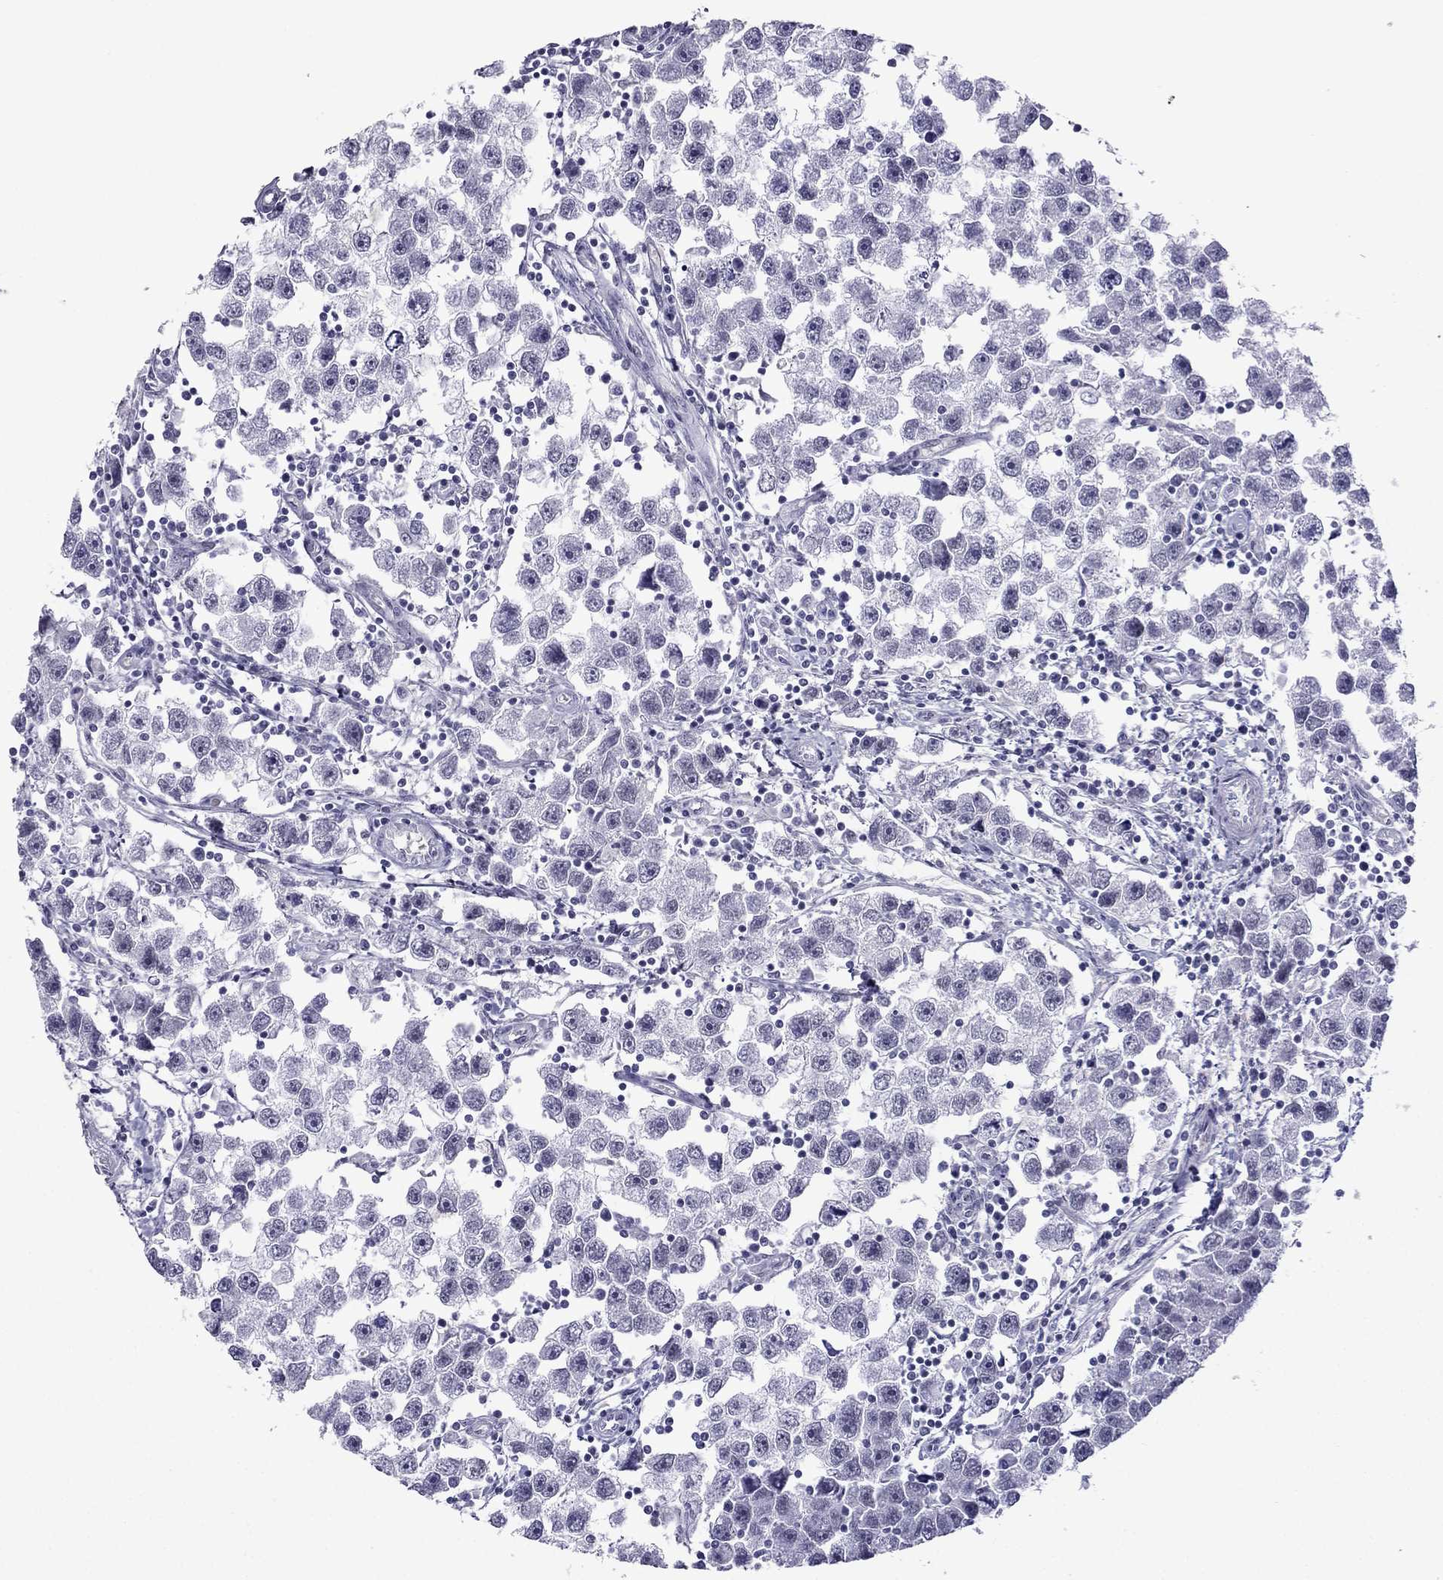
{"staining": {"intensity": "negative", "quantity": "none", "location": "none"}, "tissue": "testis cancer", "cell_type": "Tumor cells", "image_type": "cancer", "snomed": [{"axis": "morphology", "description": "Seminoma, NOS"}, {"axis": "topography", "description": "Testis"}], "caption": "An IHC image of testis seminoma is shown. There is no staining in tumor cells of testis seminoma.", "gene": "MYLK3", "patient": {"sex": "male", "age": 30}}